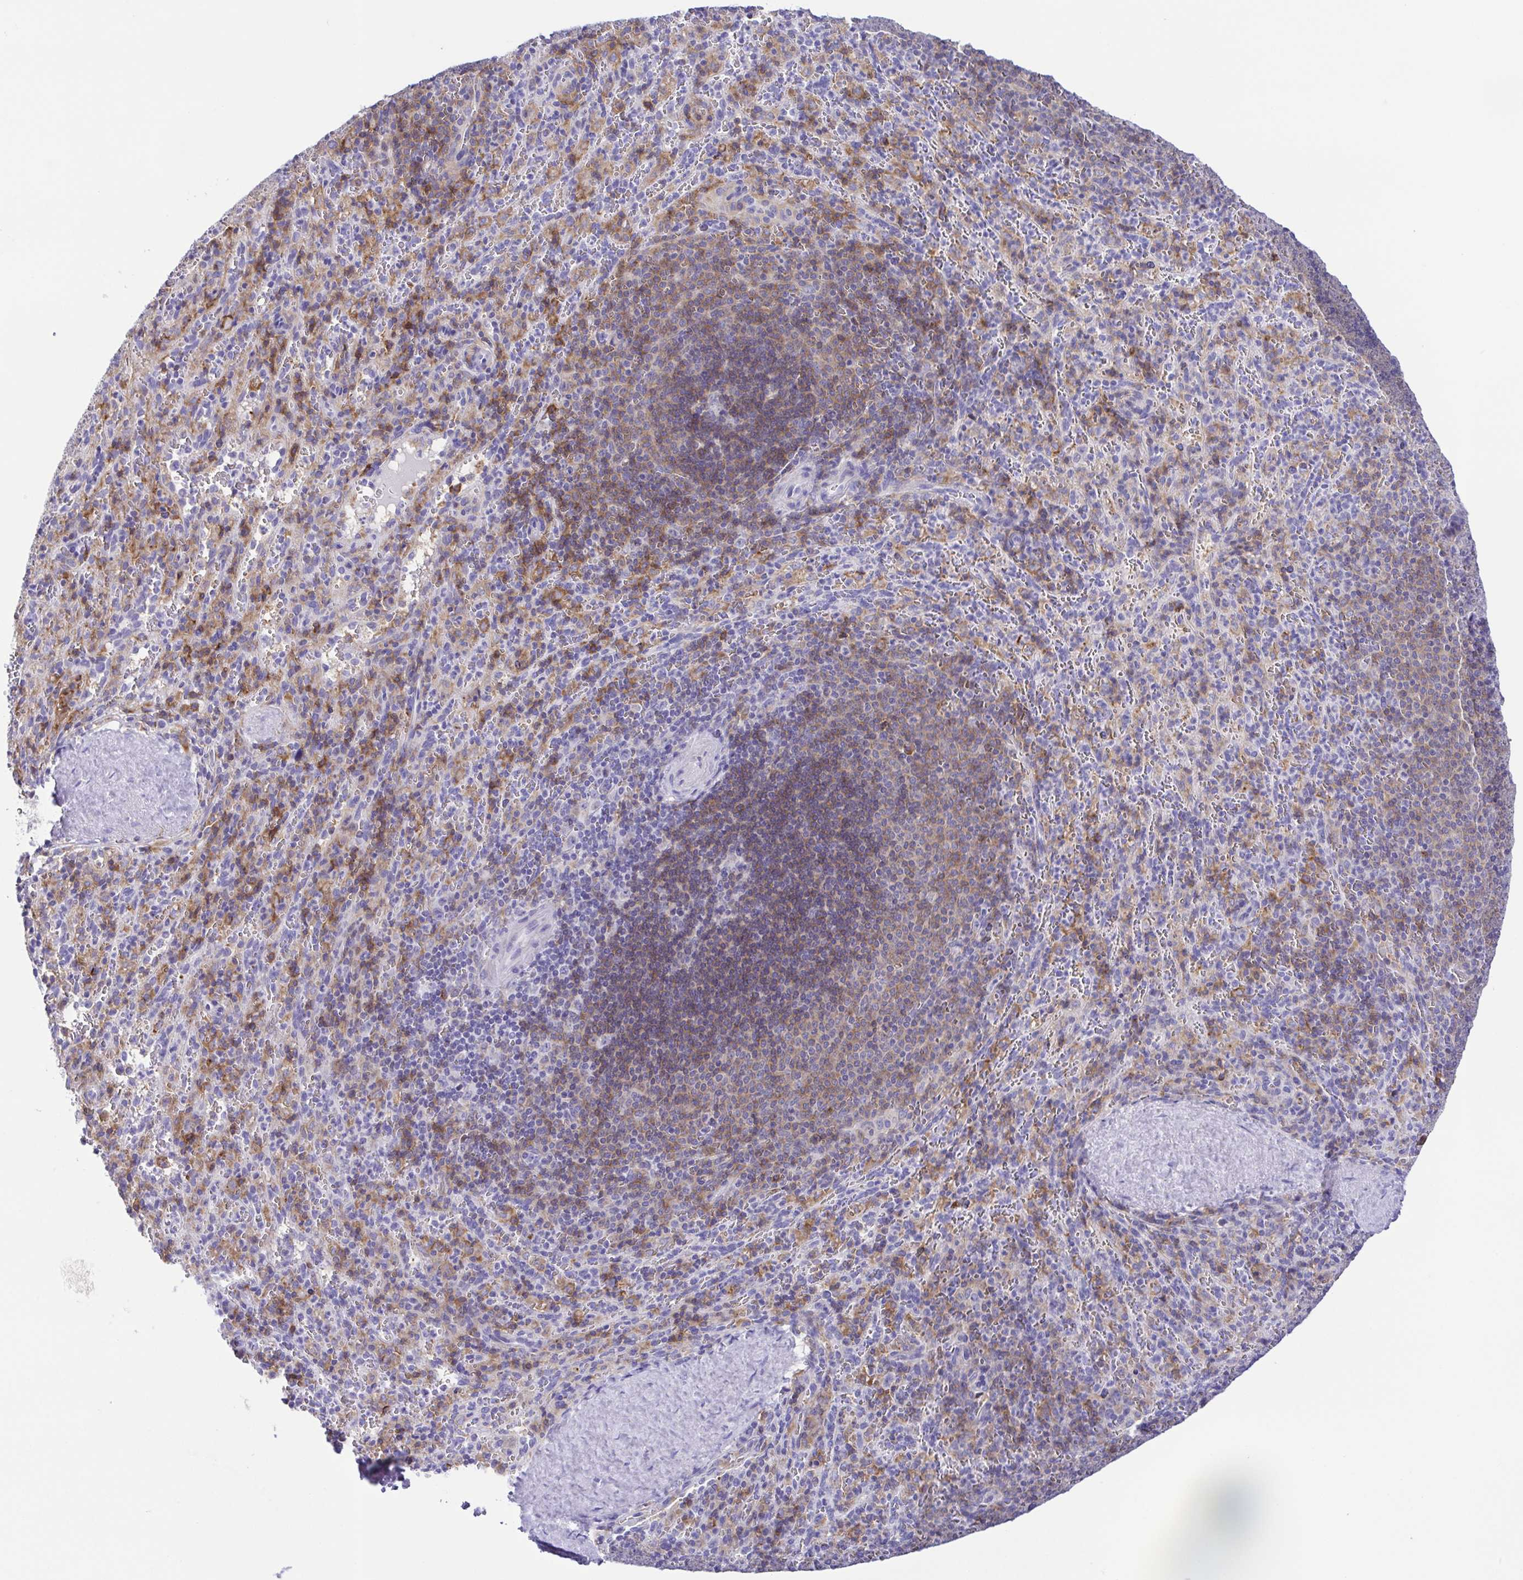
{"staining": {"intensity": "moderate", "quantity": "<25%", "location": "cytoplasmic/membranous"}, "tissue": "spleen", "cell_type": "Cells in red pulp", "image_type": "normal", "snomed": [{"axis": "morphology", "description": "Normal tissue, NOS"}, {"axis": "topography", "description": "Spleen"}], "caption": "An immunohistochemistry (IHC) micrograph of normal tissue is shown. Protein staining in brown shows moderate cytoplasmic/membranous positivity in spleen within cells in red pulp. The staining is performed using DAB brown chromogen to label protein expression. The nuclei are counter-stained blue using hematoxylin.", "gene": "CD72", "patient": {"sex": "male", "age": 57}}